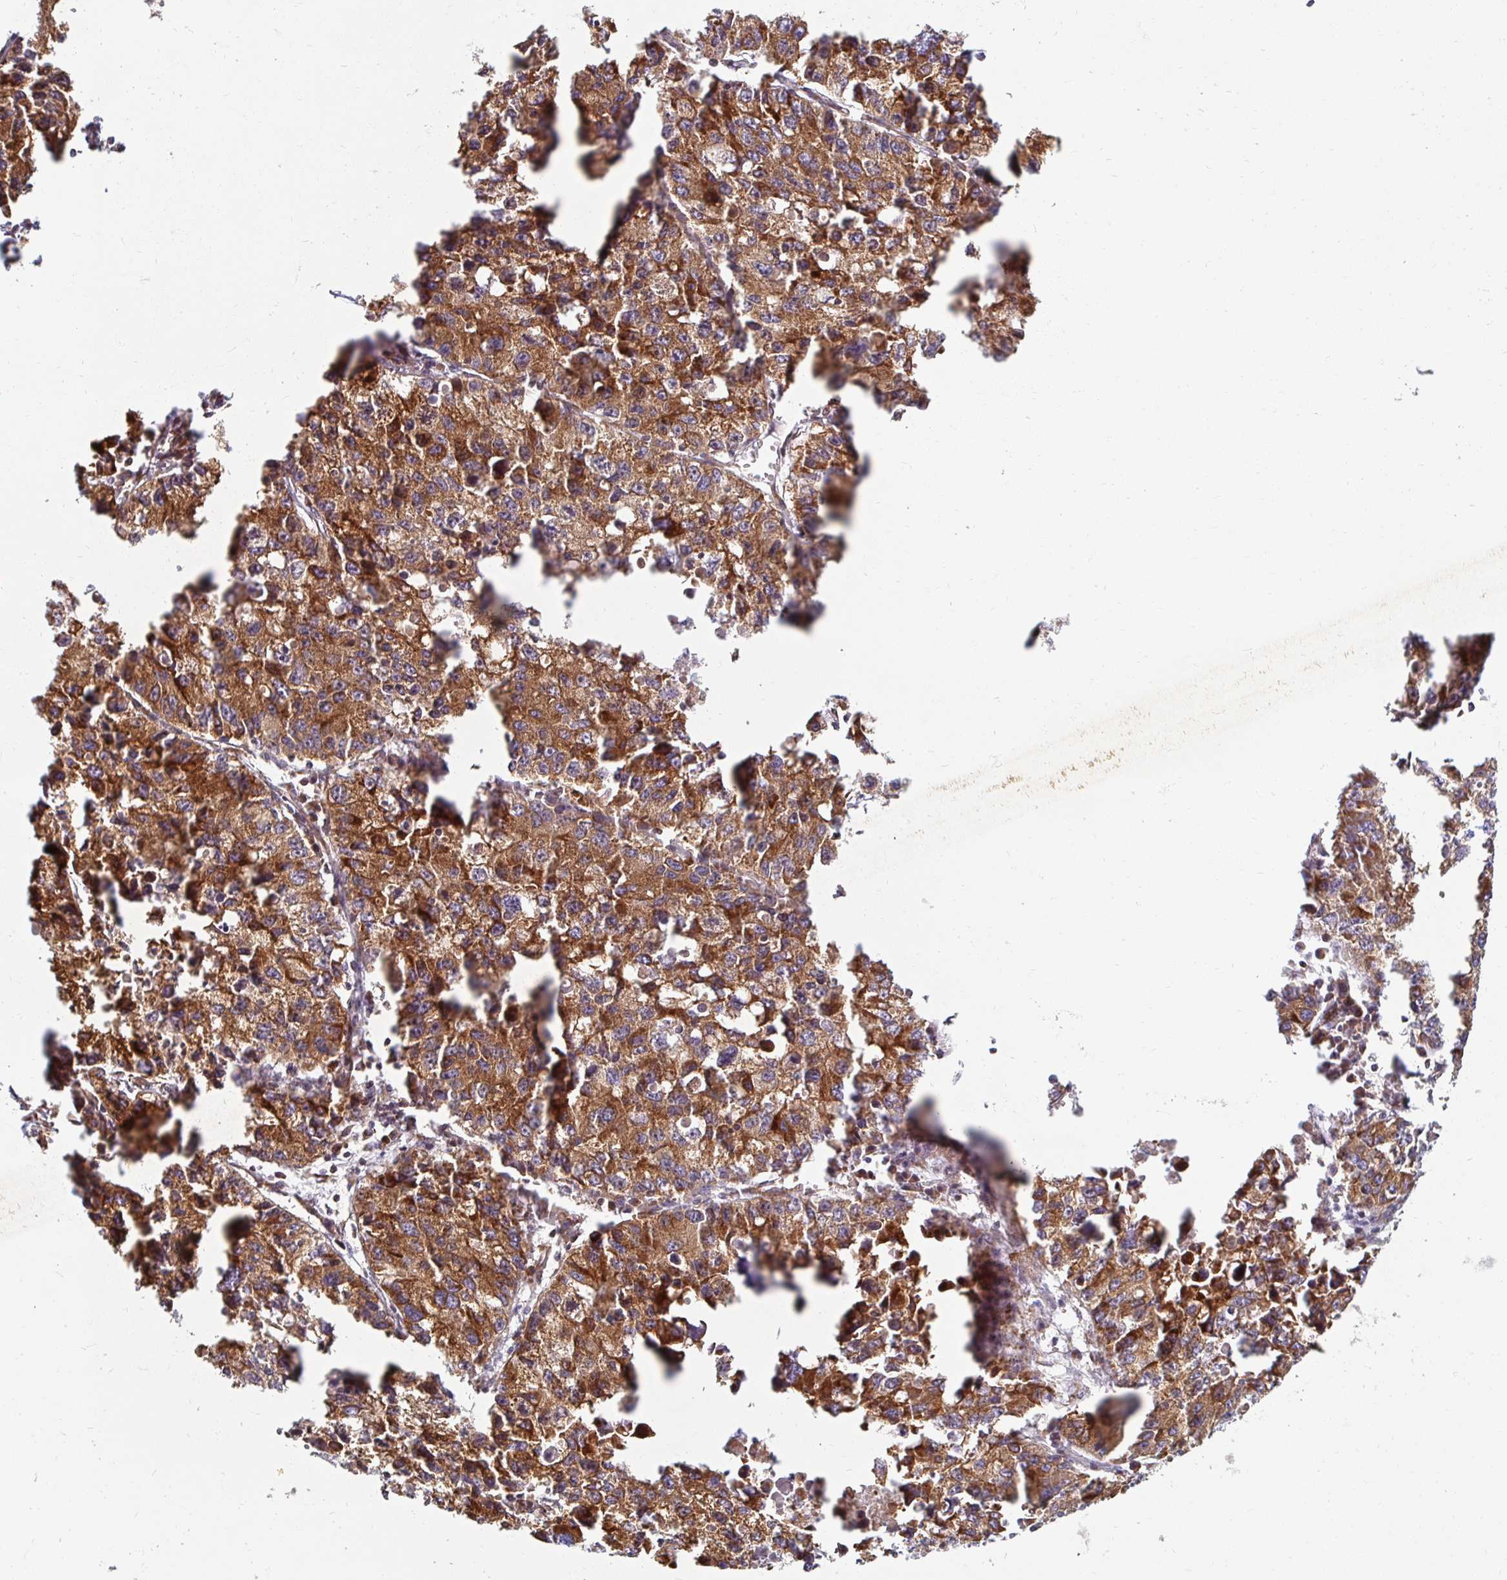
{"staining": {"intensity": "moderate", "quantity": ">75%", "location": "cytoplasmic/membranous"}, "tissue": "lung cancer", "cell_type": "Tumor cells", "image_type": "cancer", "snomed": [{"axis": "morphology", "description": "Adenocarcinoma, NOS"}, {"axis": "topography", "description": "Lung"}], "caption": "Immunohistochemical staining of lung adenocarcinoma displays medium levels of moderate cytoplasmic/membranous staining in about >75% of tumor cells.", "gene": "BTF3", "patient": {"sex": "female", "age": 51}}